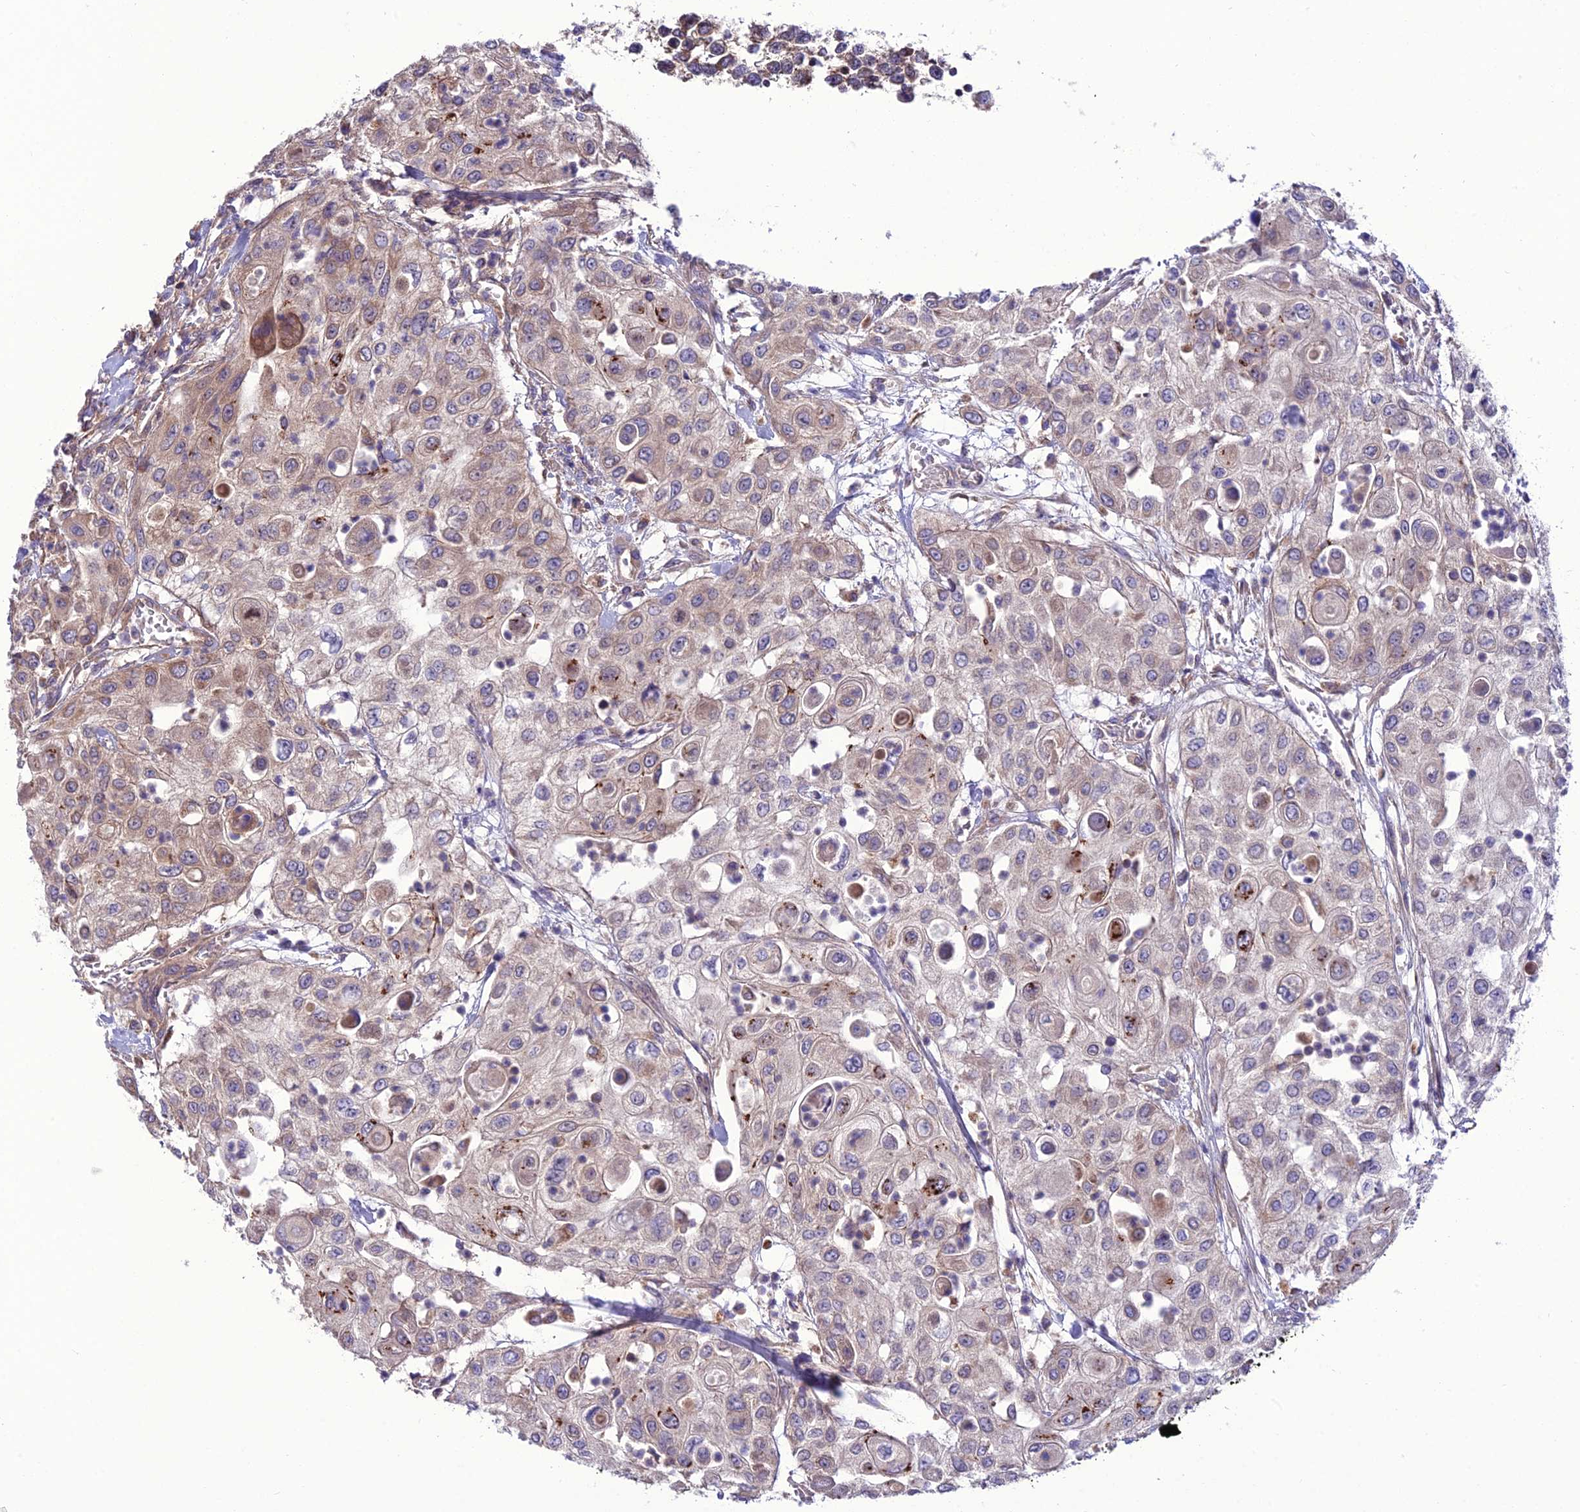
{"staining": {"intensity": "moderate", "quantity": "<25%", "location": "cytoplasmic/membranous"}, "tissue": "urothelial cancer", "cell_type": "Tumor cells", "image_type": "cancer", "snomed": [{"axis": "morphology", "description": "Urothelial carcinoma, High grade"}, {"axis": "topography", "description": "Urinary bladder"}], "caption": "An image of human urothelial carcinoma (high-grade) stained for a protein demonstrates moderate cytoplasmic/membranous brown staining in tumor cells.", "gene": "PPIL3", "patient": {"sex": "female", "age": 79}}